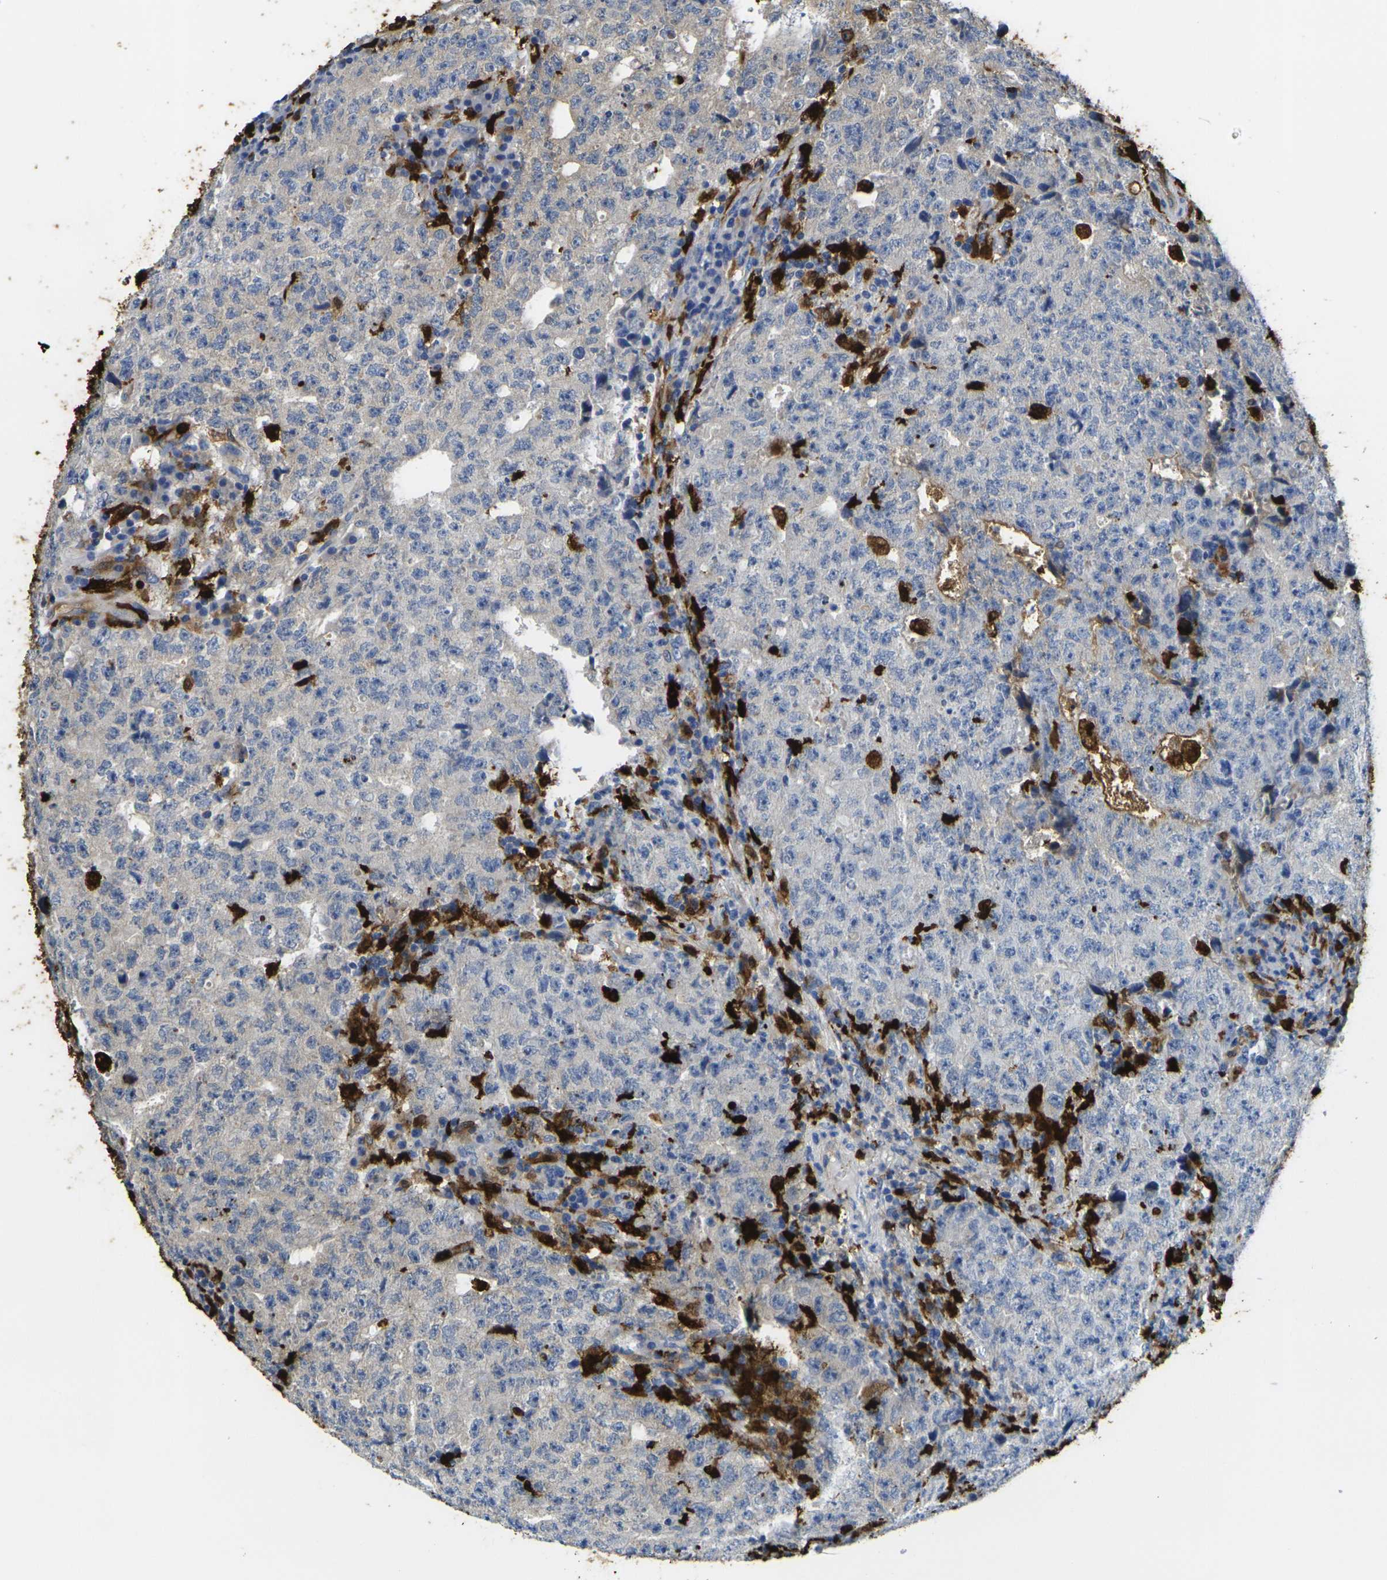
{"staining": {"intensity": "negative", "quantity": "none", "location": "none"}, "tissue": "testis cancer", "cell_type": "Tumor cells", "image_type": "cancer", "snomed": [{"axis": "morphology", "description": "Necrosis, NOS"}, {"axis": "morphology", "description": "Carcinoma, Embryonal, NOS"}, {"axis": "topography", "description": "Testis"}], "caption": "The micrograph shows no significant expression in tumor cells of testis cancer.", "gene": "S100A9", "patient": {"sex": "male", "age": 19}}